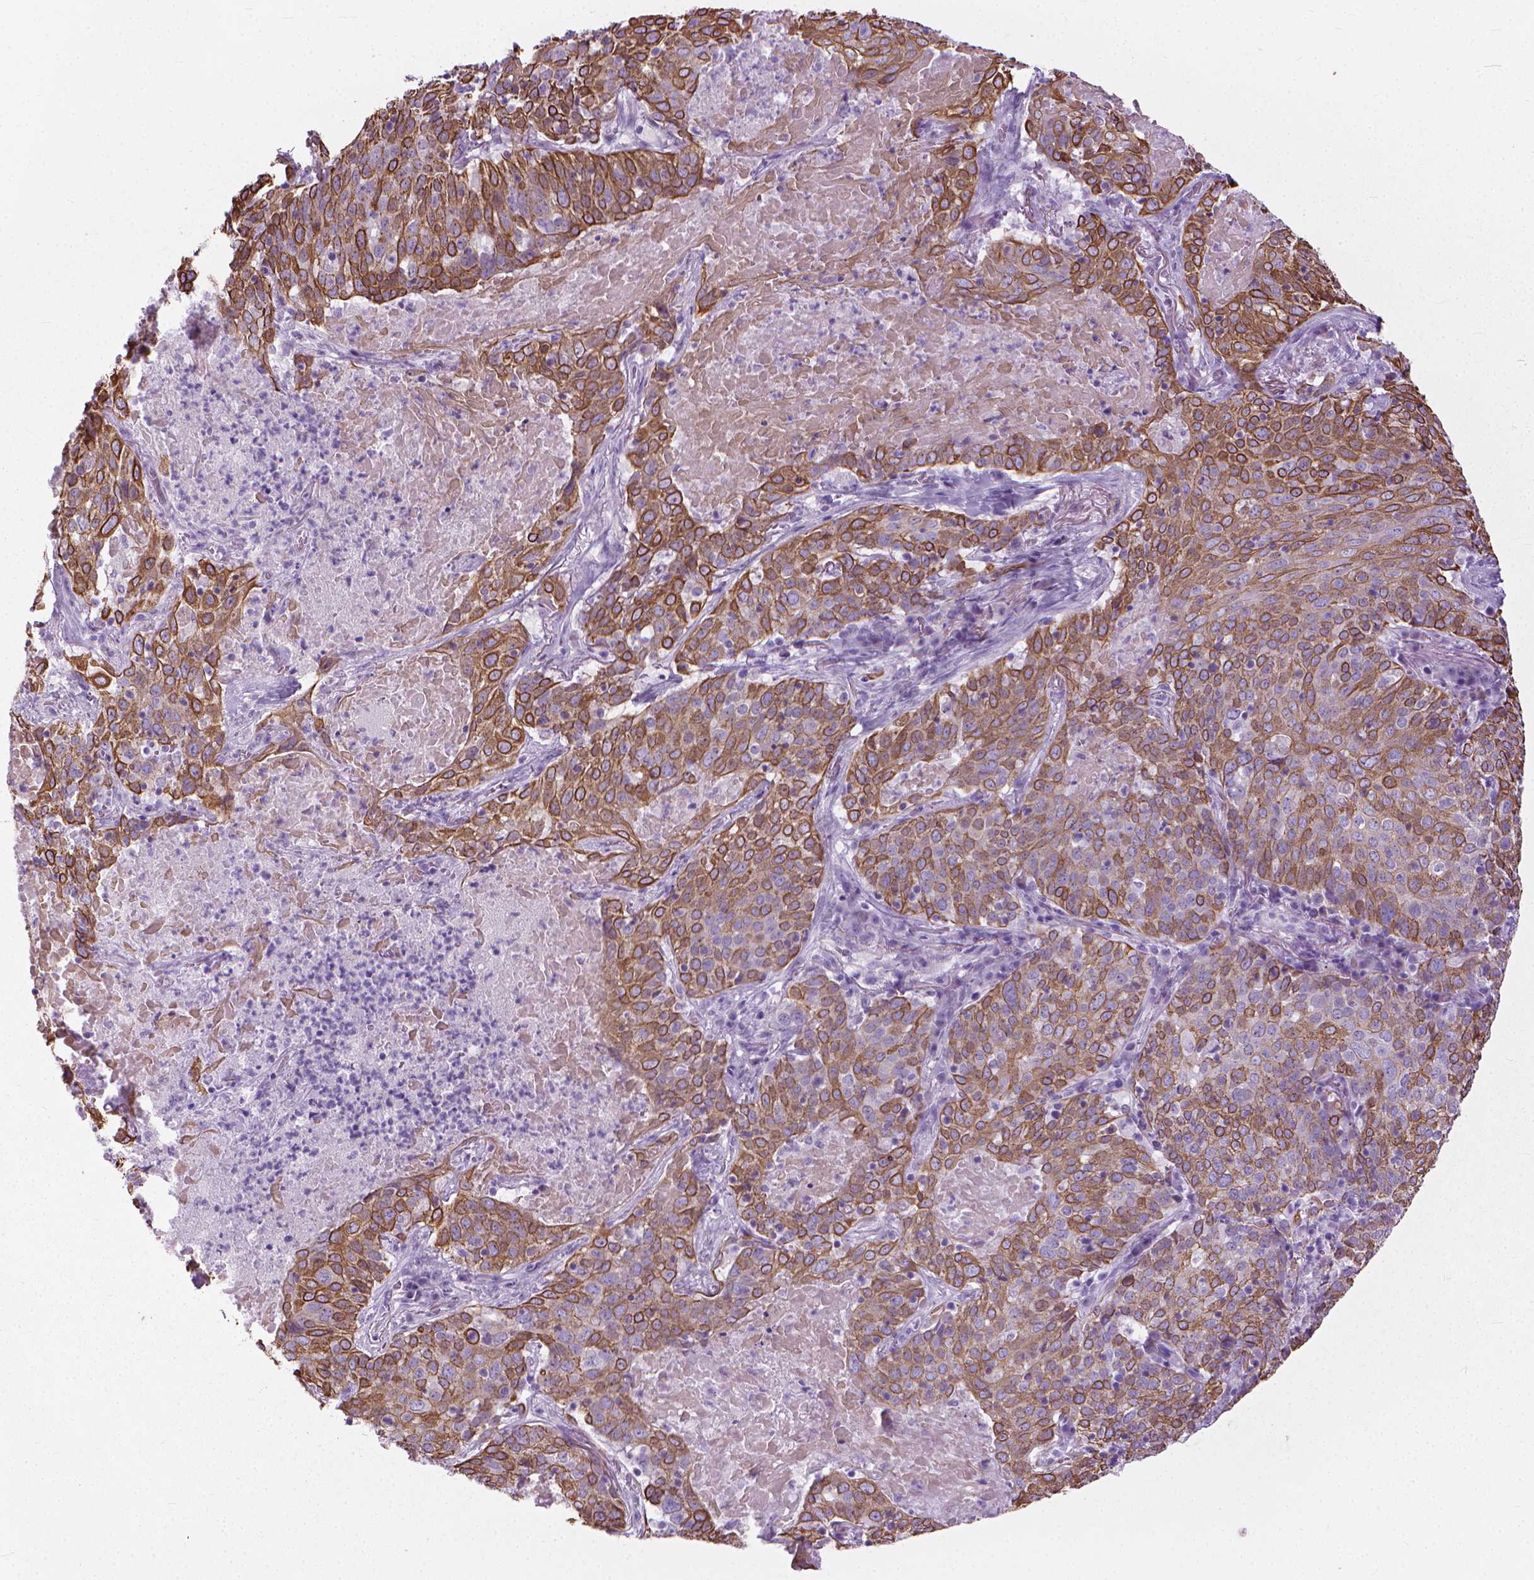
{"staining": {"intensity": "strong", "quantity": ">75%", "location": "cytoplasmic/membranous"}, "tissue": "lung cancer", "cell_type": "Tumor cells", "image_type": "cancer", "snomed": [{"axis": "morphology", "description": "Squamous cell carcinoma, NOS"}, {"axis": "topography", "description": "Lung"}], "caption": "Human squamous cell carcinoma (lung) stained with a protein marker reveals strong staining in tumor cells.", "gene": "HTR2B", "patient": {"sex": "male", "age": 82}}